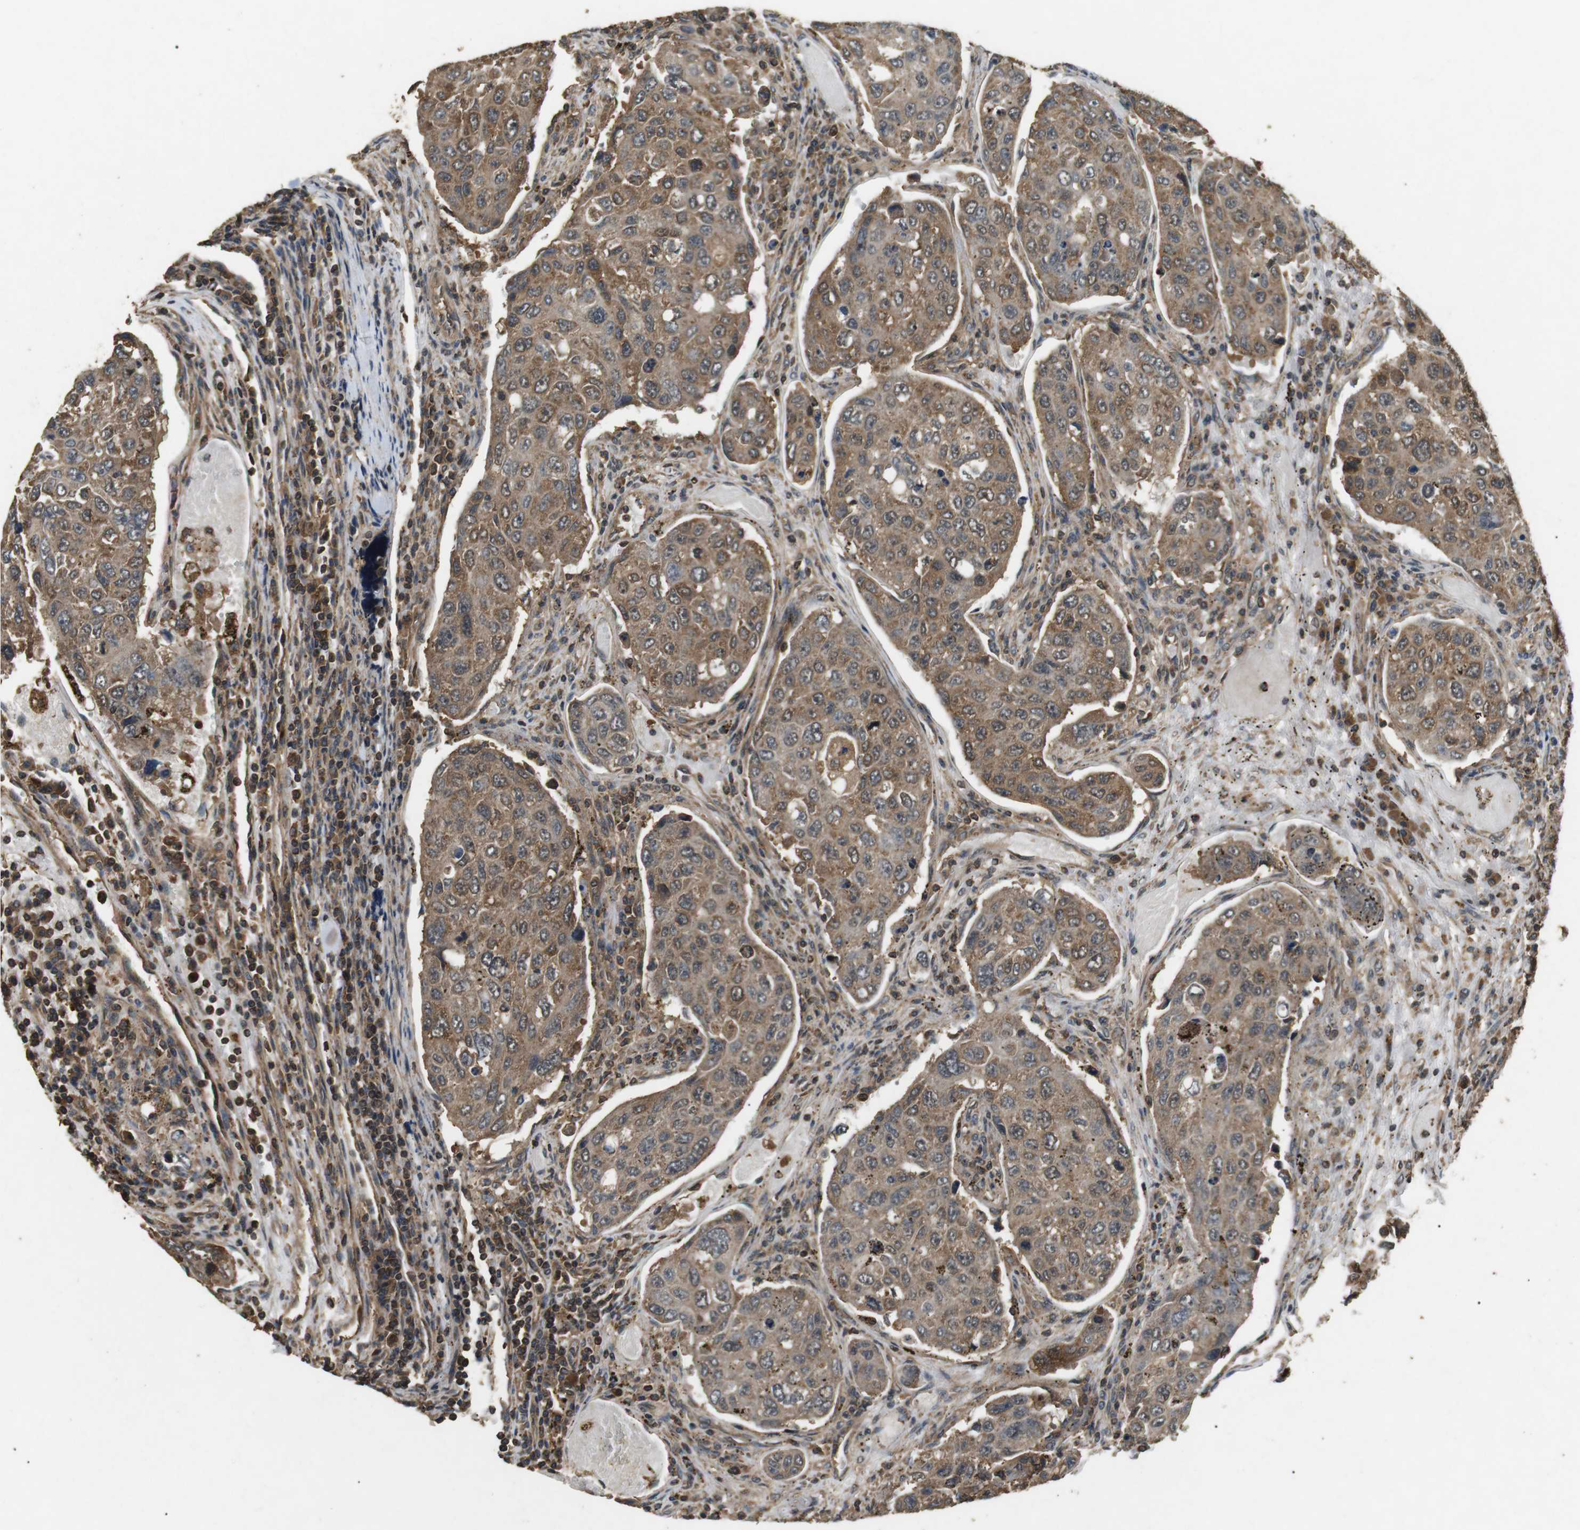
{"staining": {"intensity": "moderate", "quantity": ">75%", "location": "cytoplasmic/membranous"}, "tissue": "urothelial cancer", "cell_type": "Tumor cells", "image_type": "cancer", "snomed": [{"axis": "morphology", "description": "Urothelial carcinoma, High grade"}, {"axis": "topography", "description": "Lymph node"}, {"axis": "topography", "description": "Urinary bladder"}], "caption": "Protein analysis of urothelial cancer tissue reveals moderate cytoplasmic/membranous positivity in approximately >75% of tumor cells.", "gene": "TBC1D15", "patient": {"sex": "male", "age": 51}}